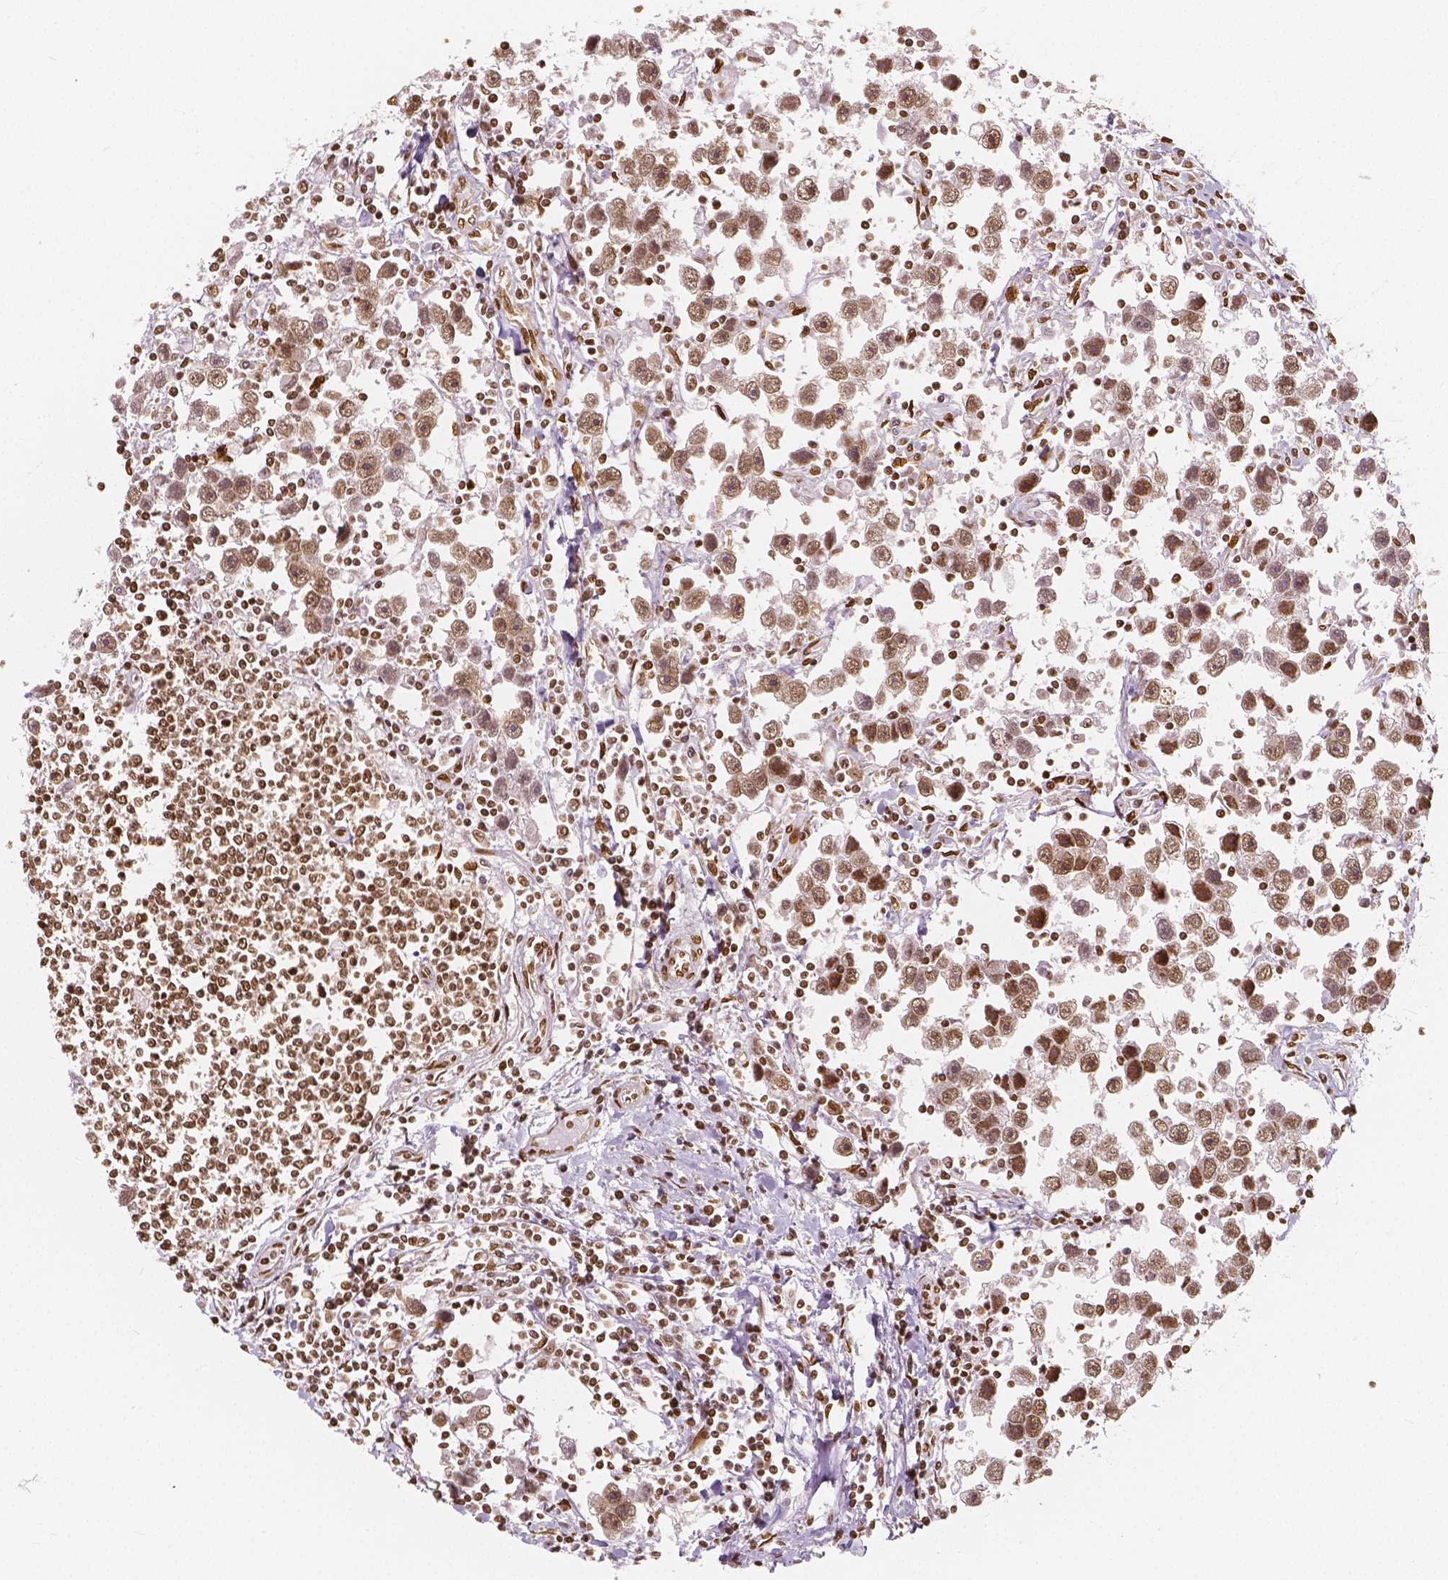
{"staining": {"intensity": "moderate", "quantity": ">75%", "location": "nuclear"}, "tissue": "testis cancer", "cell_type": "Tumor cells", "image_type": "cancer", "snomed": [{"axis": "morphology", "description": "Seminoma, NOS"}, {"axis": "topography", "description": "Testis"}], "caption": "A high-resolution micrograph shows immunohistochemistry staining of testis seminoma, which displays moderate nuclear positivity in approximately >75% of tumor cells. (Brightfield microscopy of DAB IHC at high magnification).", "gene": "NUCKS1", "patient": {"sex": "male", "age": 30}}